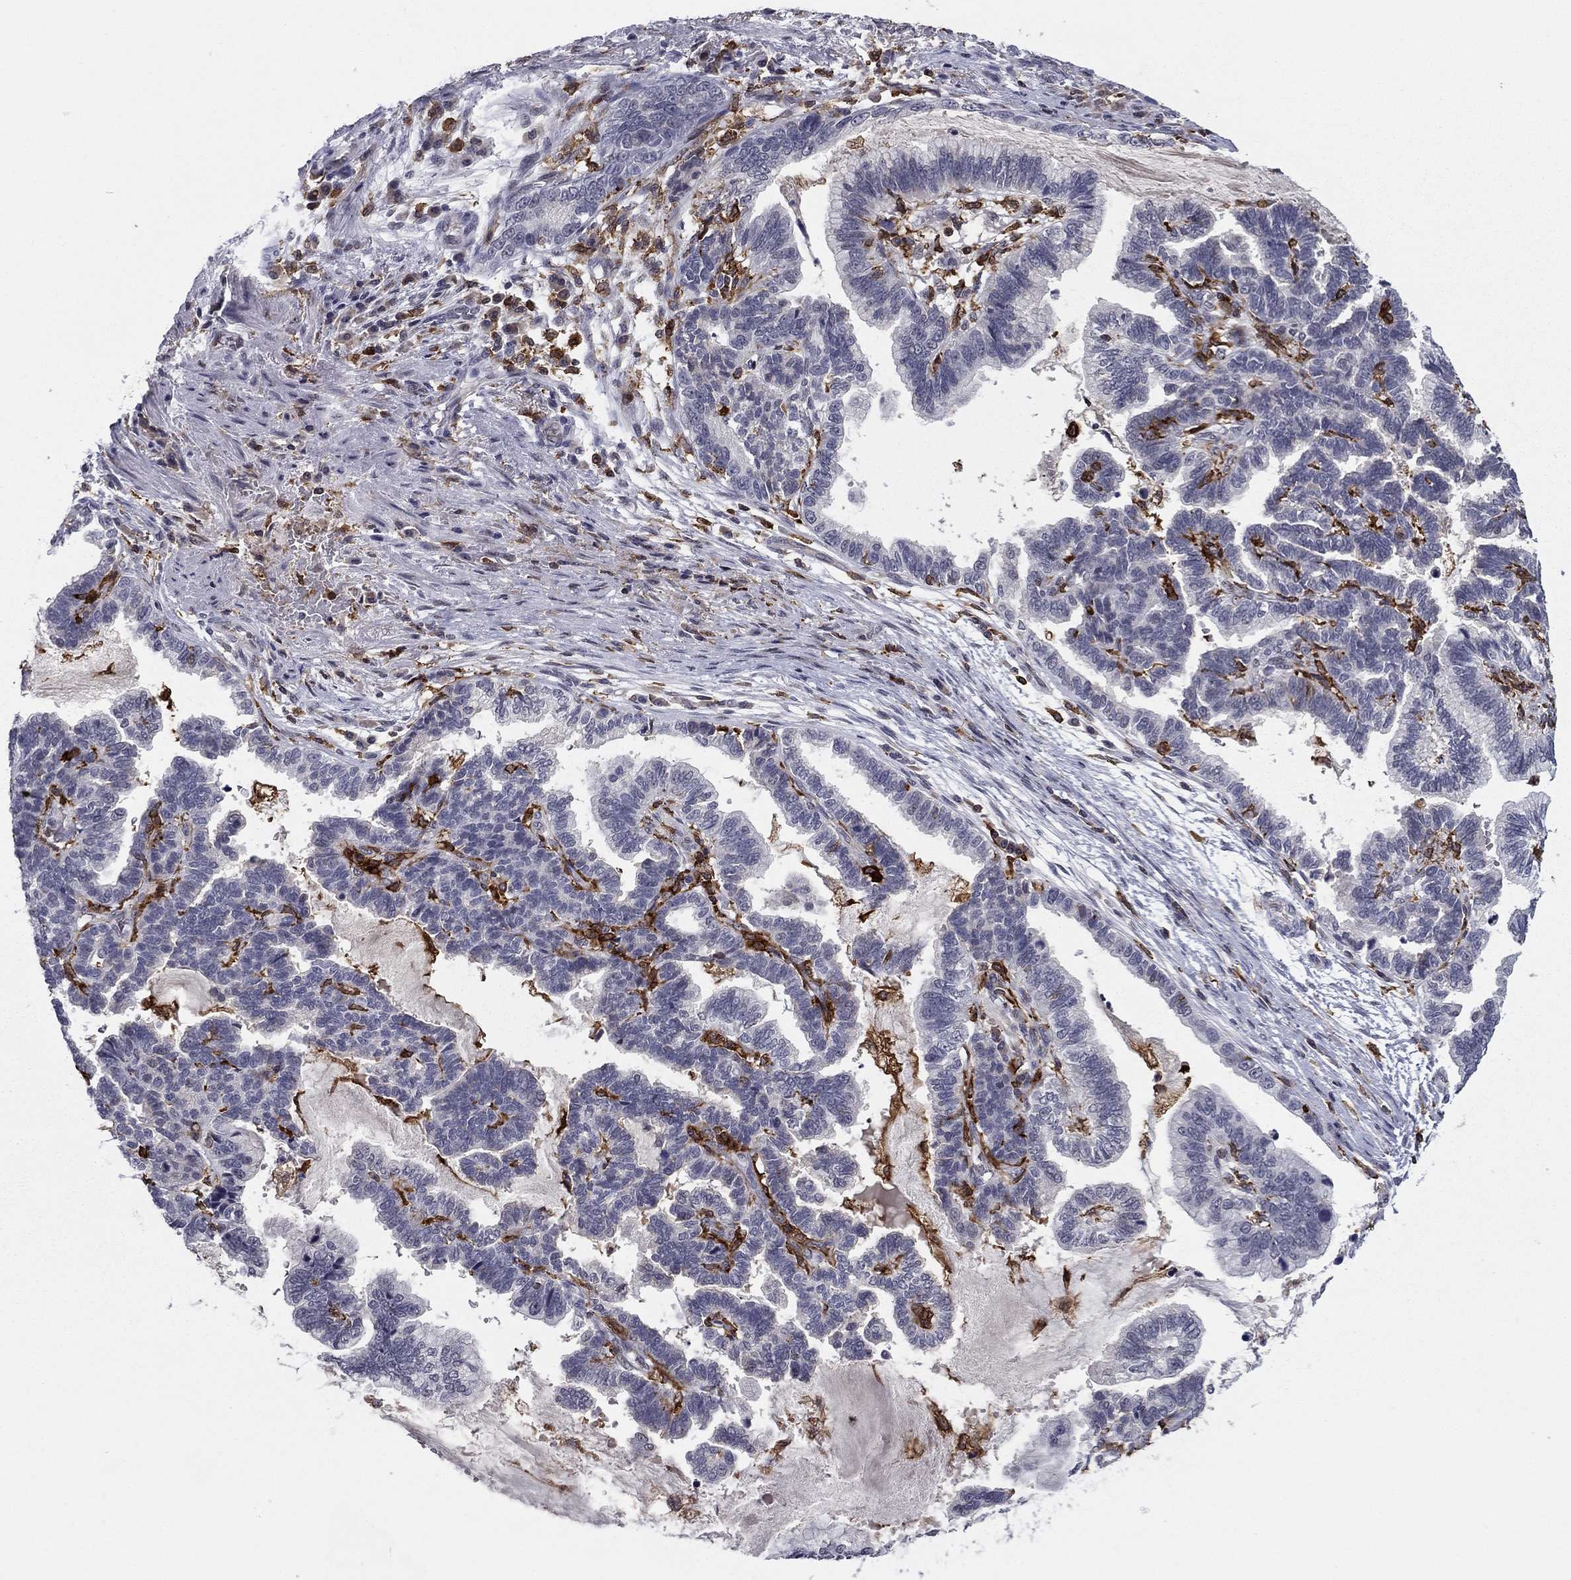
{"staining": {"intensity": "negative", "quantity": "none", "location": "none"}, "tissue": "stomach cancer", "cell_type": "Tumor cells", "image_type": "cancer", "snomed": [{"axis": "morphology", "description": "Adenocarcinoma, NOS"}, {"axis": "topography", "description": "Stomach"}], "caption": "Image shows no protein positivity in tumor cells of stomach cancer tissue.", "gene": "PLCB2", "patient": {"sex": "male", "age": 83}}